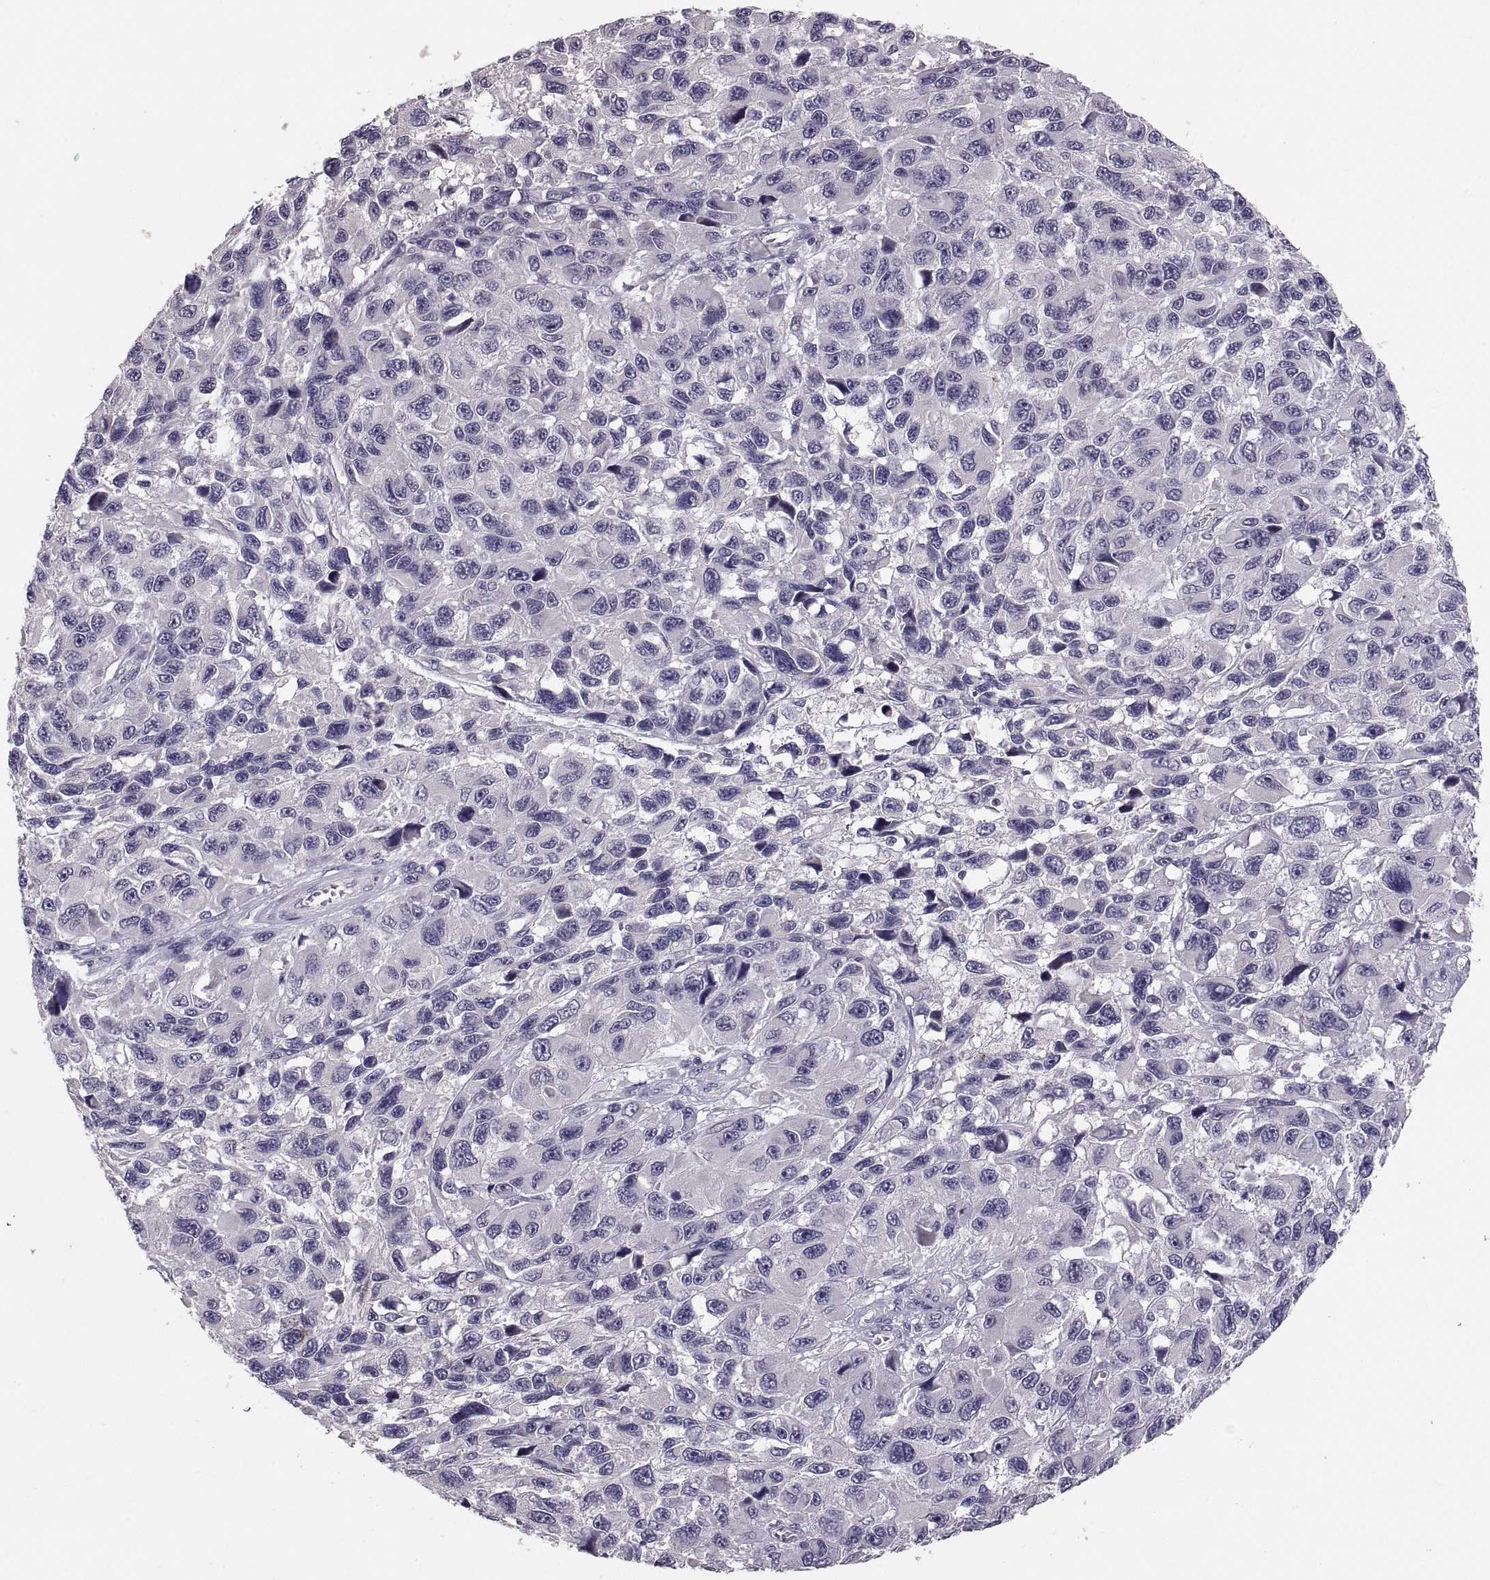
{"staining": {"intensity": "negative", "quantity": "none", "location": "none"}, "tissue": "melanoma", "cell_type": "Tumor cells", "image_type": "cancer", "snomed": [{"axis": "morphology", "description": "Malignant melanoma, NOS"}, {"axis": "topography", "description": "Skin"}], "caption": "A high-resolution micrograph shows IHC staining of melanoma, which reveals no significant staining in tumor cells. (IHC, brightfield microscopy, high magnification).", "gene": "PAX2", "patient": {"sex": "male", "age": 53}}